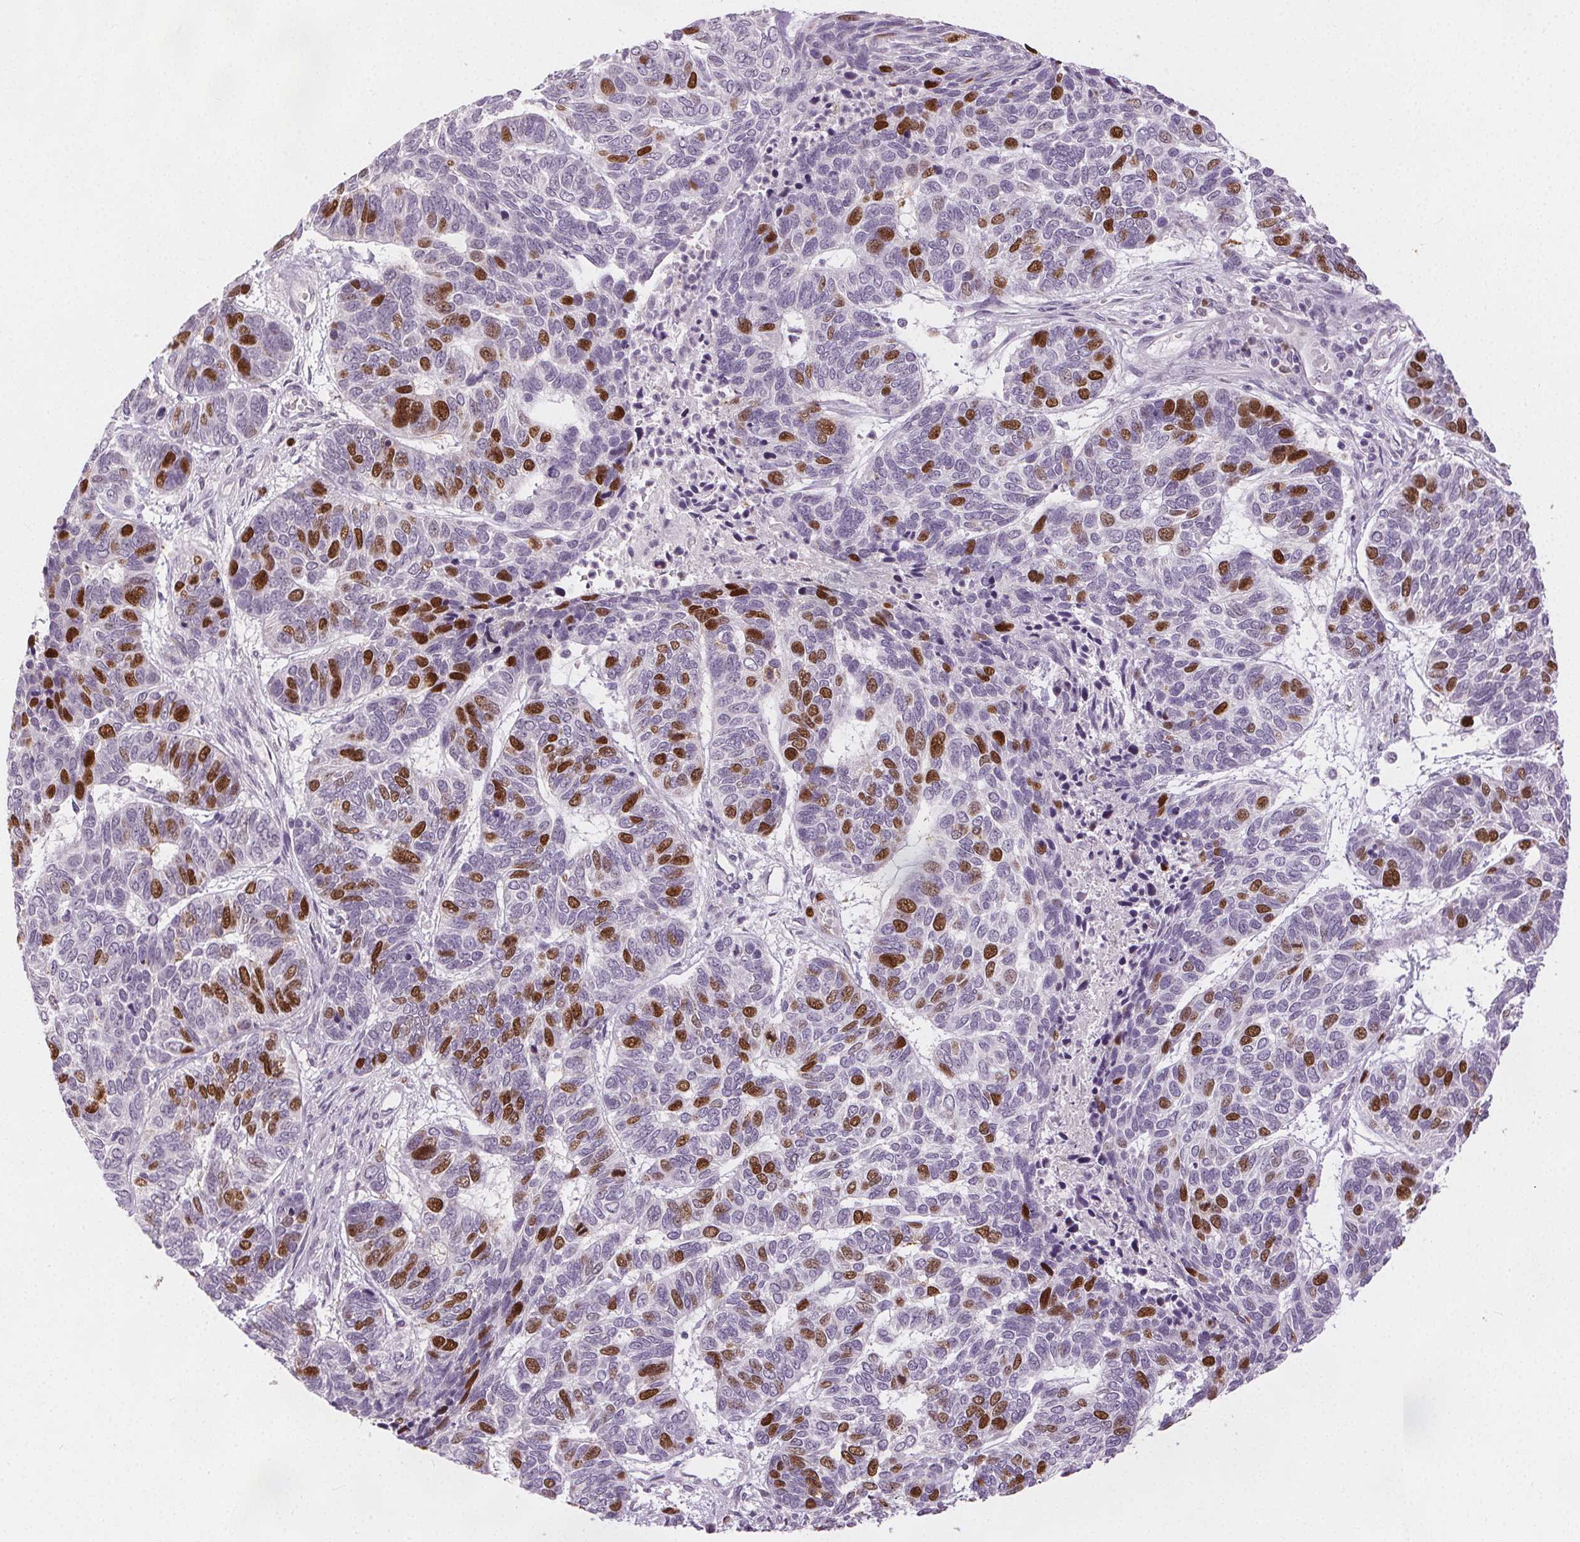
{"staining": {"intensity": "moderate", "quantity": "25%-75%", "location": "nuclear"}, "tissue": "skin cancer", "cell_type": "Tumor cells", "image_type": "cancer", "snomed": [{"axis": "morphology", "description": "Basal cell carcinoma"}, {"axis": "topography", "description": "Skin"}], "caption": "Immunohistochemical staining of human basal cell carcinoma (skin) displays medium levels of moderate nuclear positivity in approximately 25%-75% of tumor cells.", "gene": "ANLN", "patient": {"sex": "female", "age": 65}}